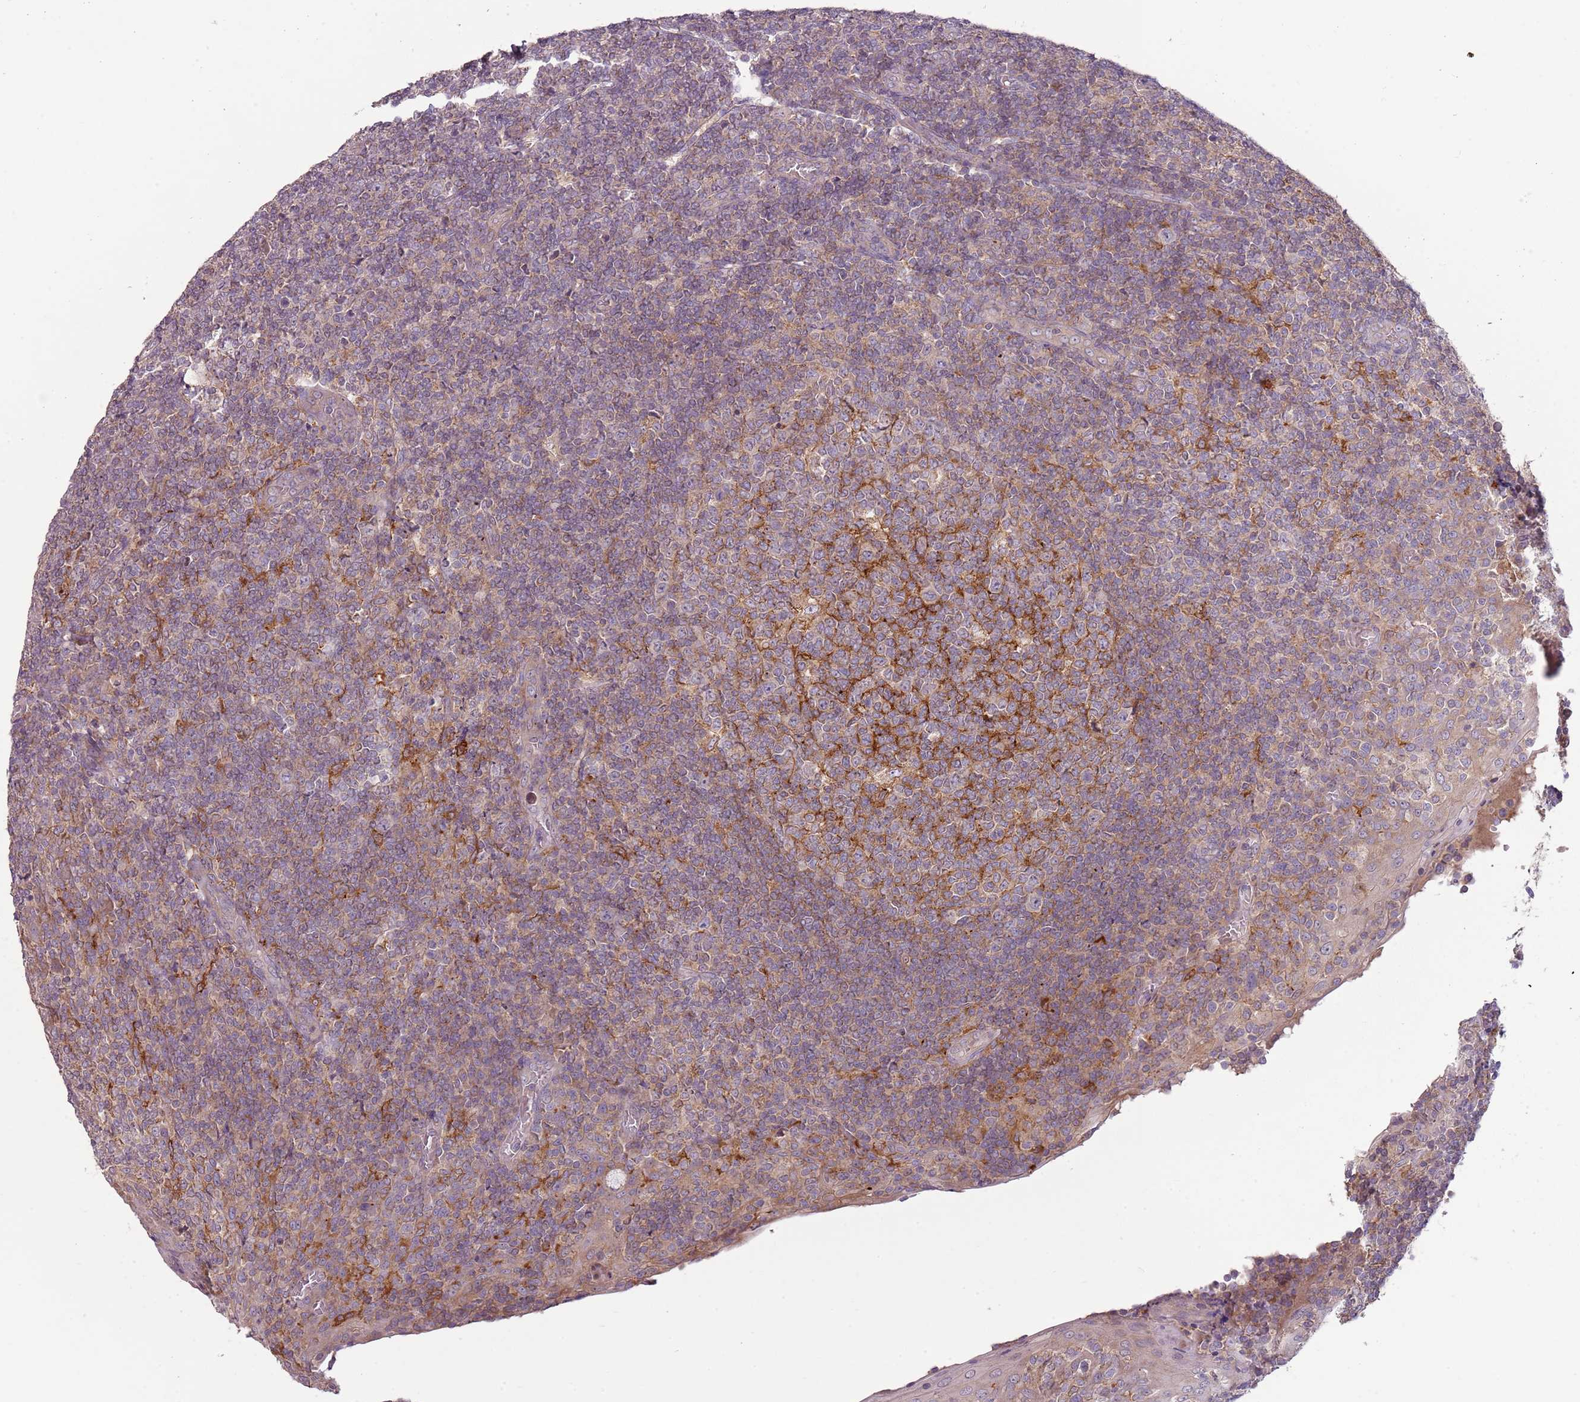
{"staining": {"intensity": "weak", "quantity": "25%-75%", "location": "cytoplasmic/membranous"}, "tissue": "tonsil", "cell_type": "Germinal center cells", "image_type": "normal", "snomed": [{"axis": "morphology", "description": "Normal tissue, NOS"}, {"axis": "topography", "description": "Tonsil"}], "caption": "Brown immunohistochemical staining in benign tonsil reveals weak cytoplasmic/membranous expression in approximately 25%-75% of germinal center cells. The protein of interest is stained brown, and the nuclei are stained in blue (DAB (3,3'-diaminobenzidine) IHC with brightfield microscopy, high magnification).", "gene": "DTD2", "patient": {"sex": "female", "age": 19}}